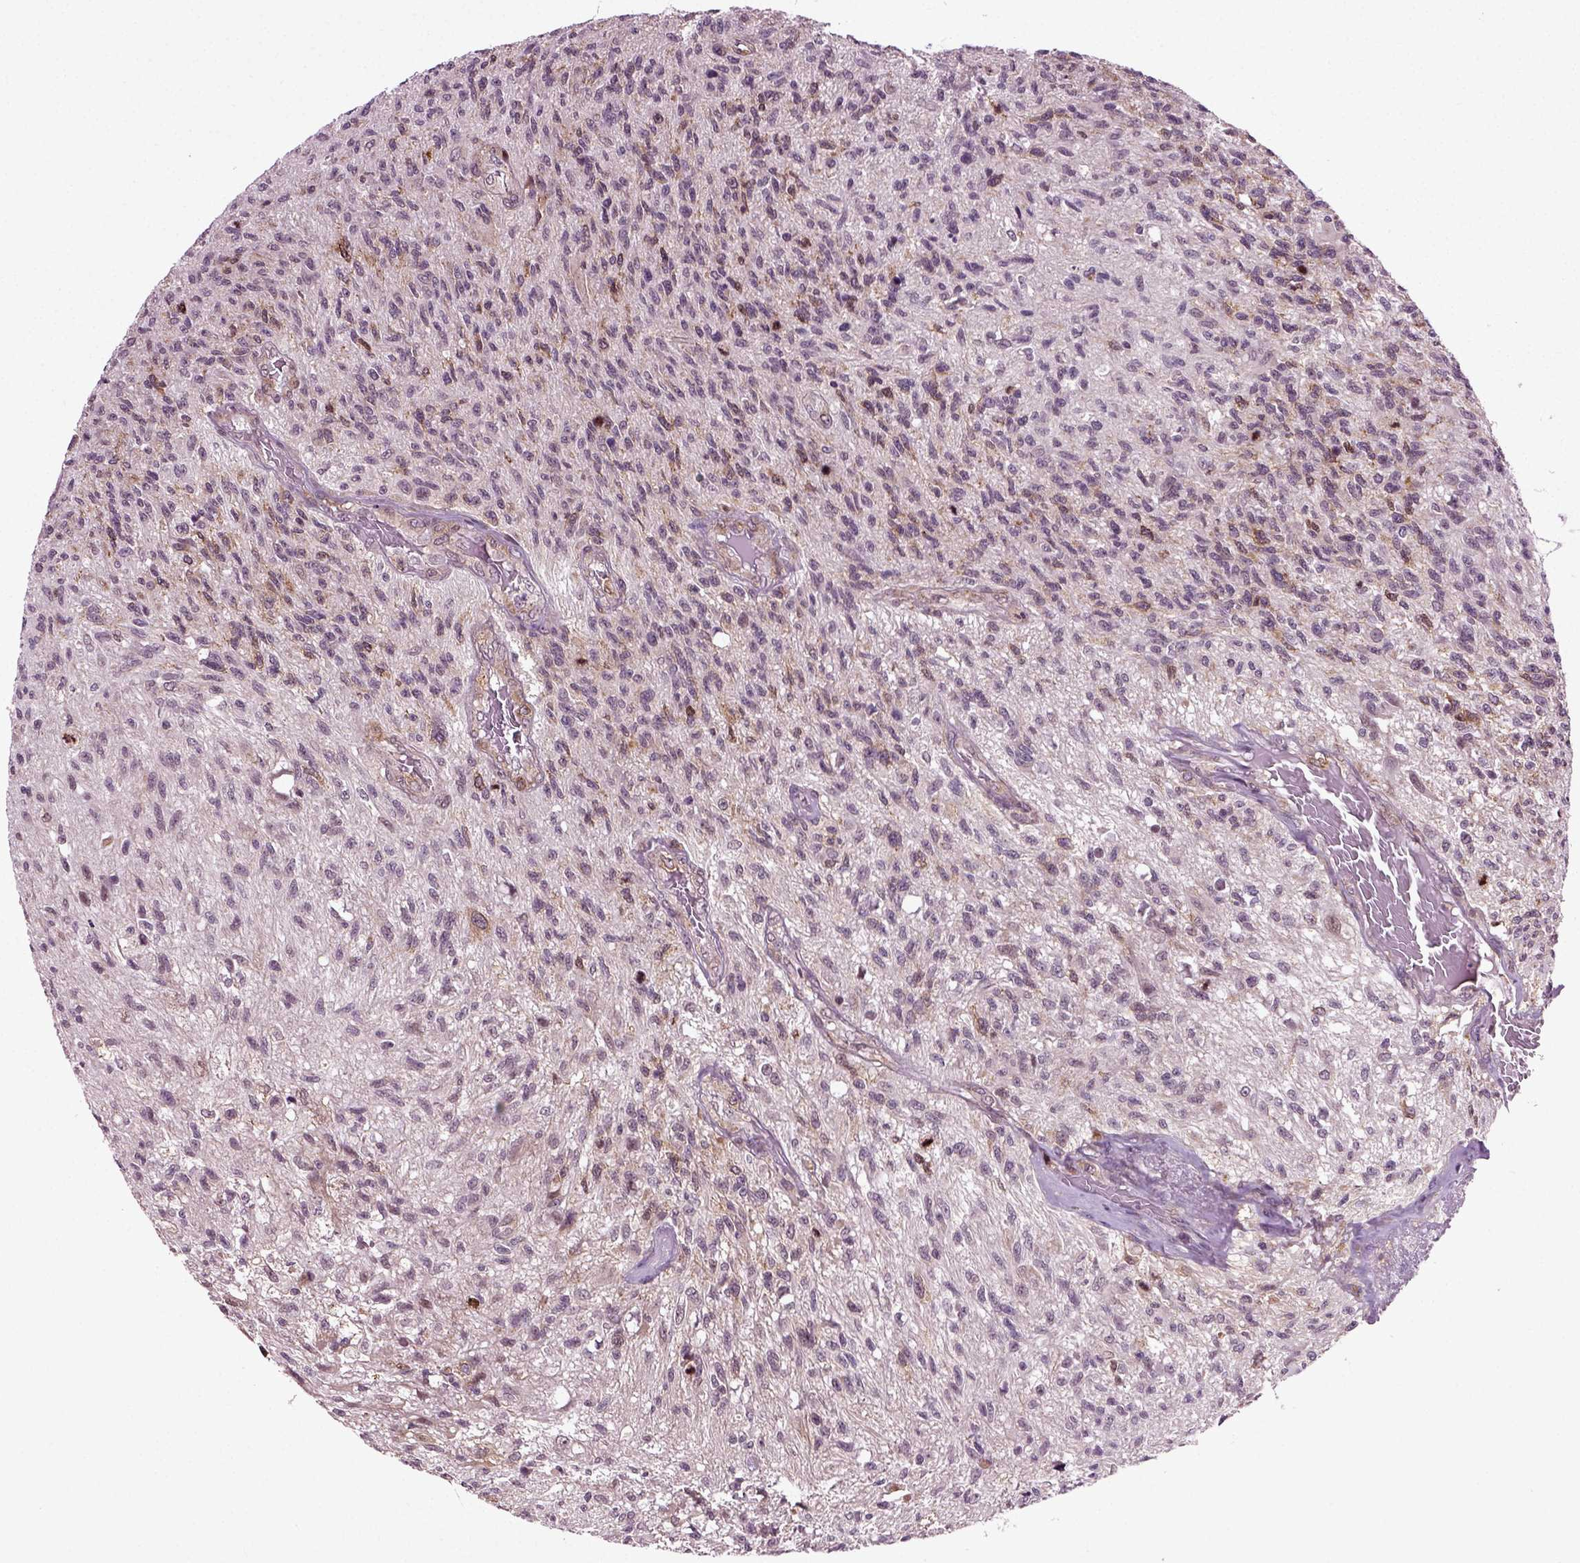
{"staining": {"intensity": "moderate", "quantity": "<25%", "location": "cytoplasmic/membranous"}, "tissue": "glioma", "cell_type": "Tumor cells", "image_type": "cancer", "snomed": [{"axis": "morphology", "description": "Glioma, malignant, High grade"}, {"axis": "topography", "description": "Brain"}], "caption": "Protein expression analysis of human malignant glioma (high-grade) reveals moderate cytoplasmic/membranous staining in about <25% of tumor cells.", "gene": "KNSTRN", "patient": {"sex": "male", "age": 56}}